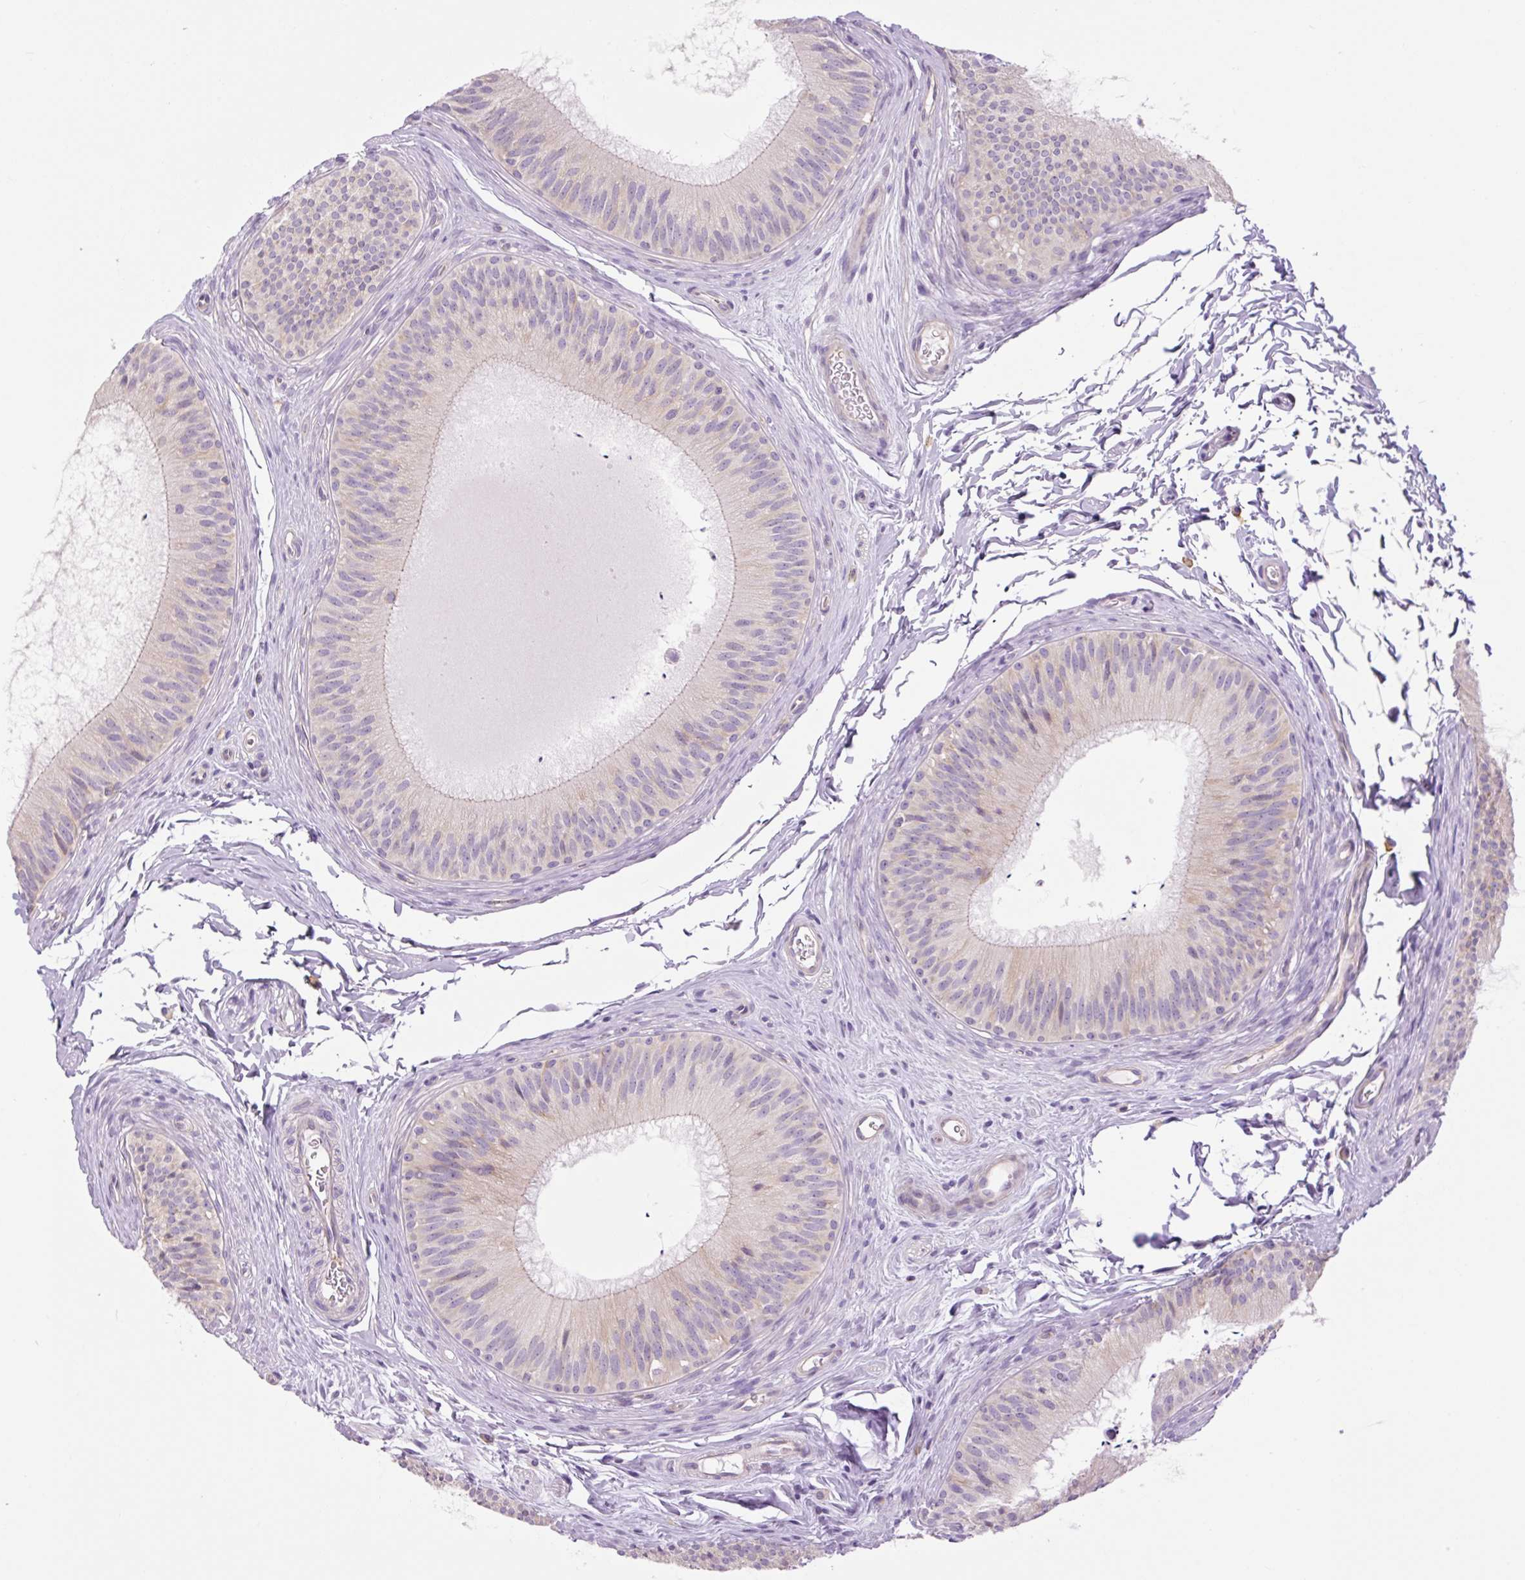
{"staining": {"intensity": "weak", "quantity": "<25%", "location": "cytoplasmic/membranous"}, "tissue": "epididymis", "cell_type": "Glandular cells", "image_type": "normal", "snomed": [{"axis": "morphology", "description": "Normal tissue, NOS"}, {"axis": "topography", "description": "Epididymis"}], "caption": "This is a histopathology image of IHC staining of normal epididymis, which shows no positivity in glandular cells.", "gene": "GRID2", "patient": {"sex": "male", "age": 24}}